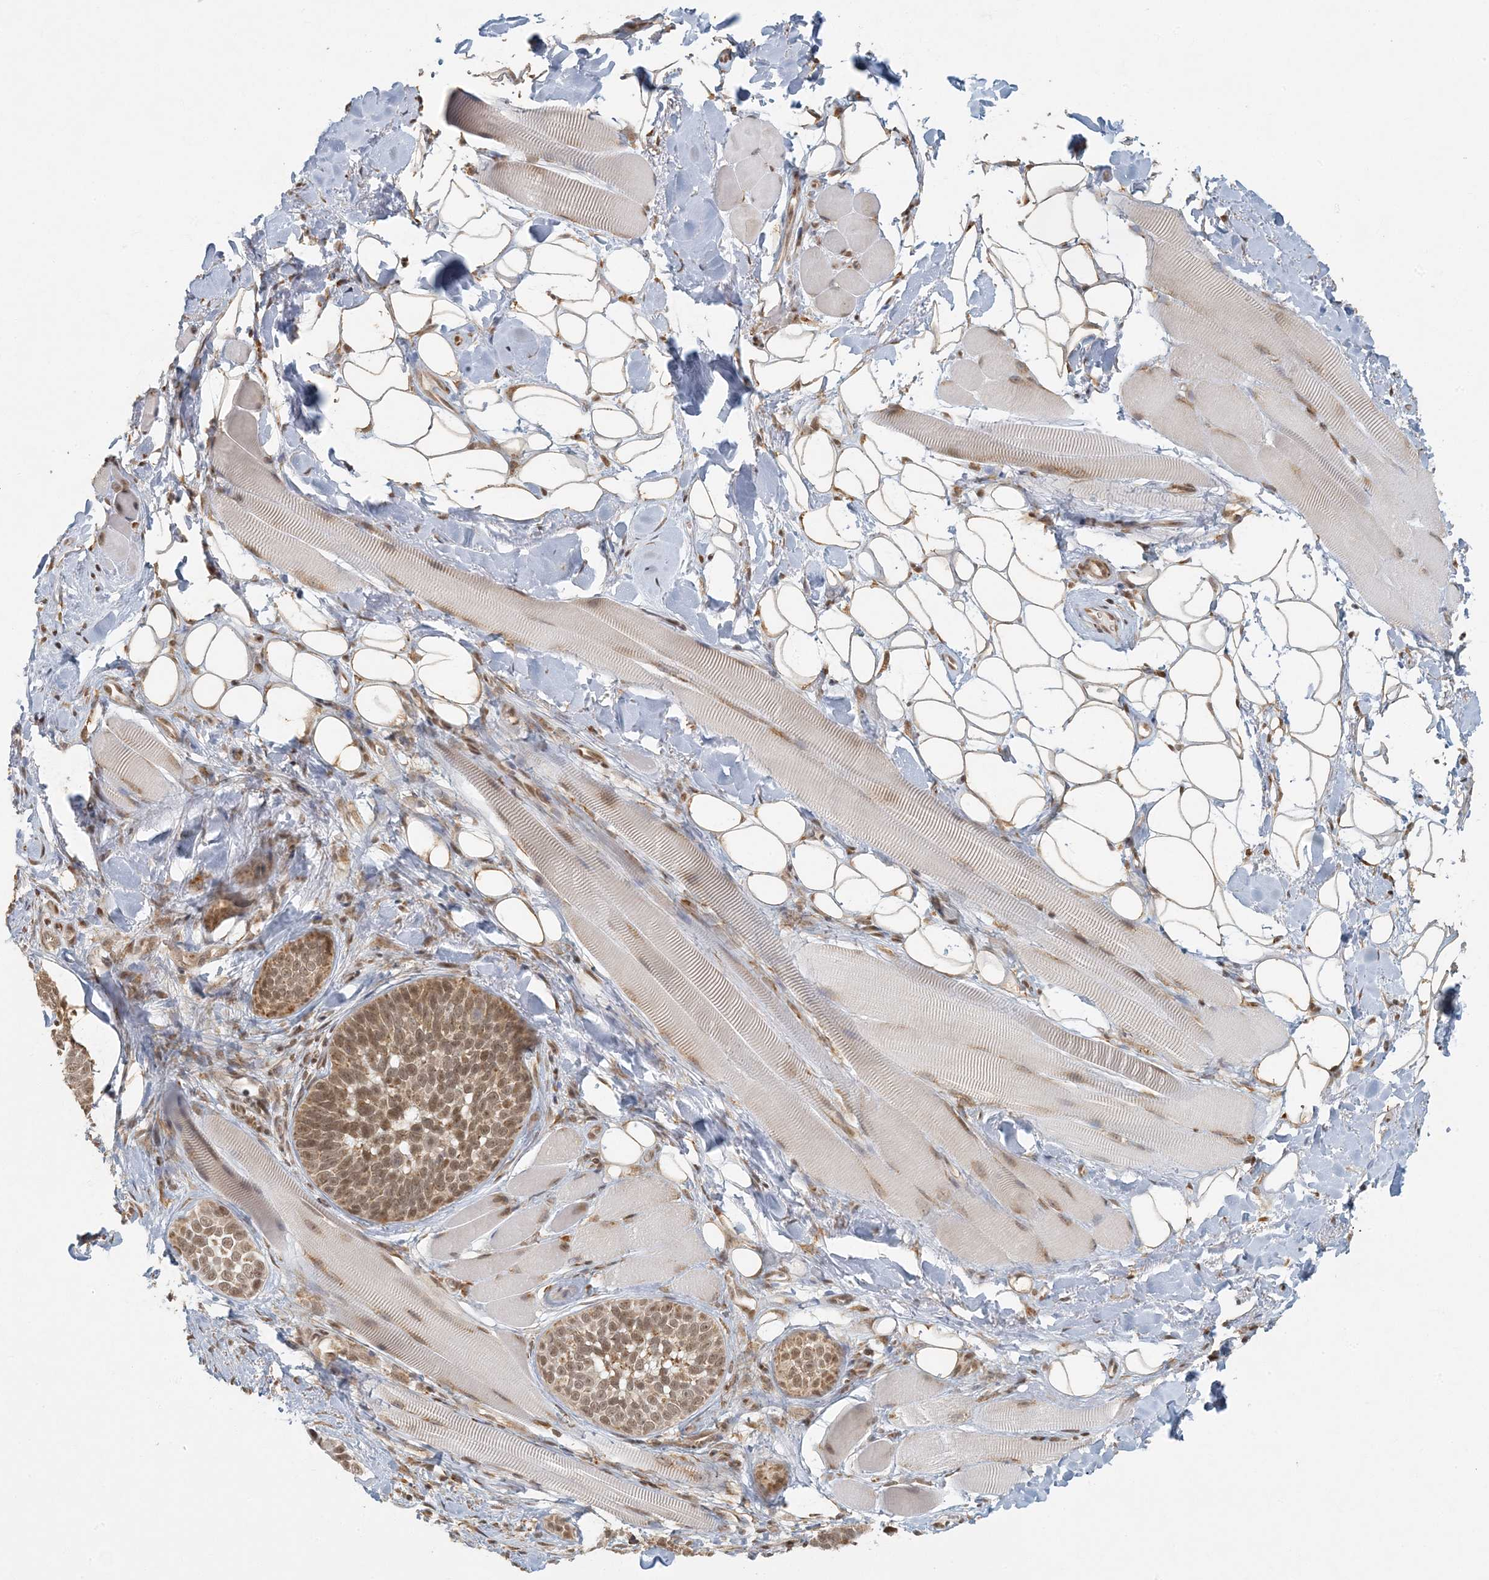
{"staining": {"intensity": "moderate", "quantity": ">75%", "location": "nuclear"}, "tissue": "skin cancer", "cell_type": "Tumor cells", "image_type": "cancer", "snomed": [{"axis": "morphology", "description": "Basal cell carcinoma"}, {"axis": "topography", "description": "Skin"}], "caption": "The photomicrograph displays a brown stain indicating the presence of a protein in the nuclear of tumor cells in skin cancer.", "gene": "AK9", "patient": {"sex": "male", "age": 62}}